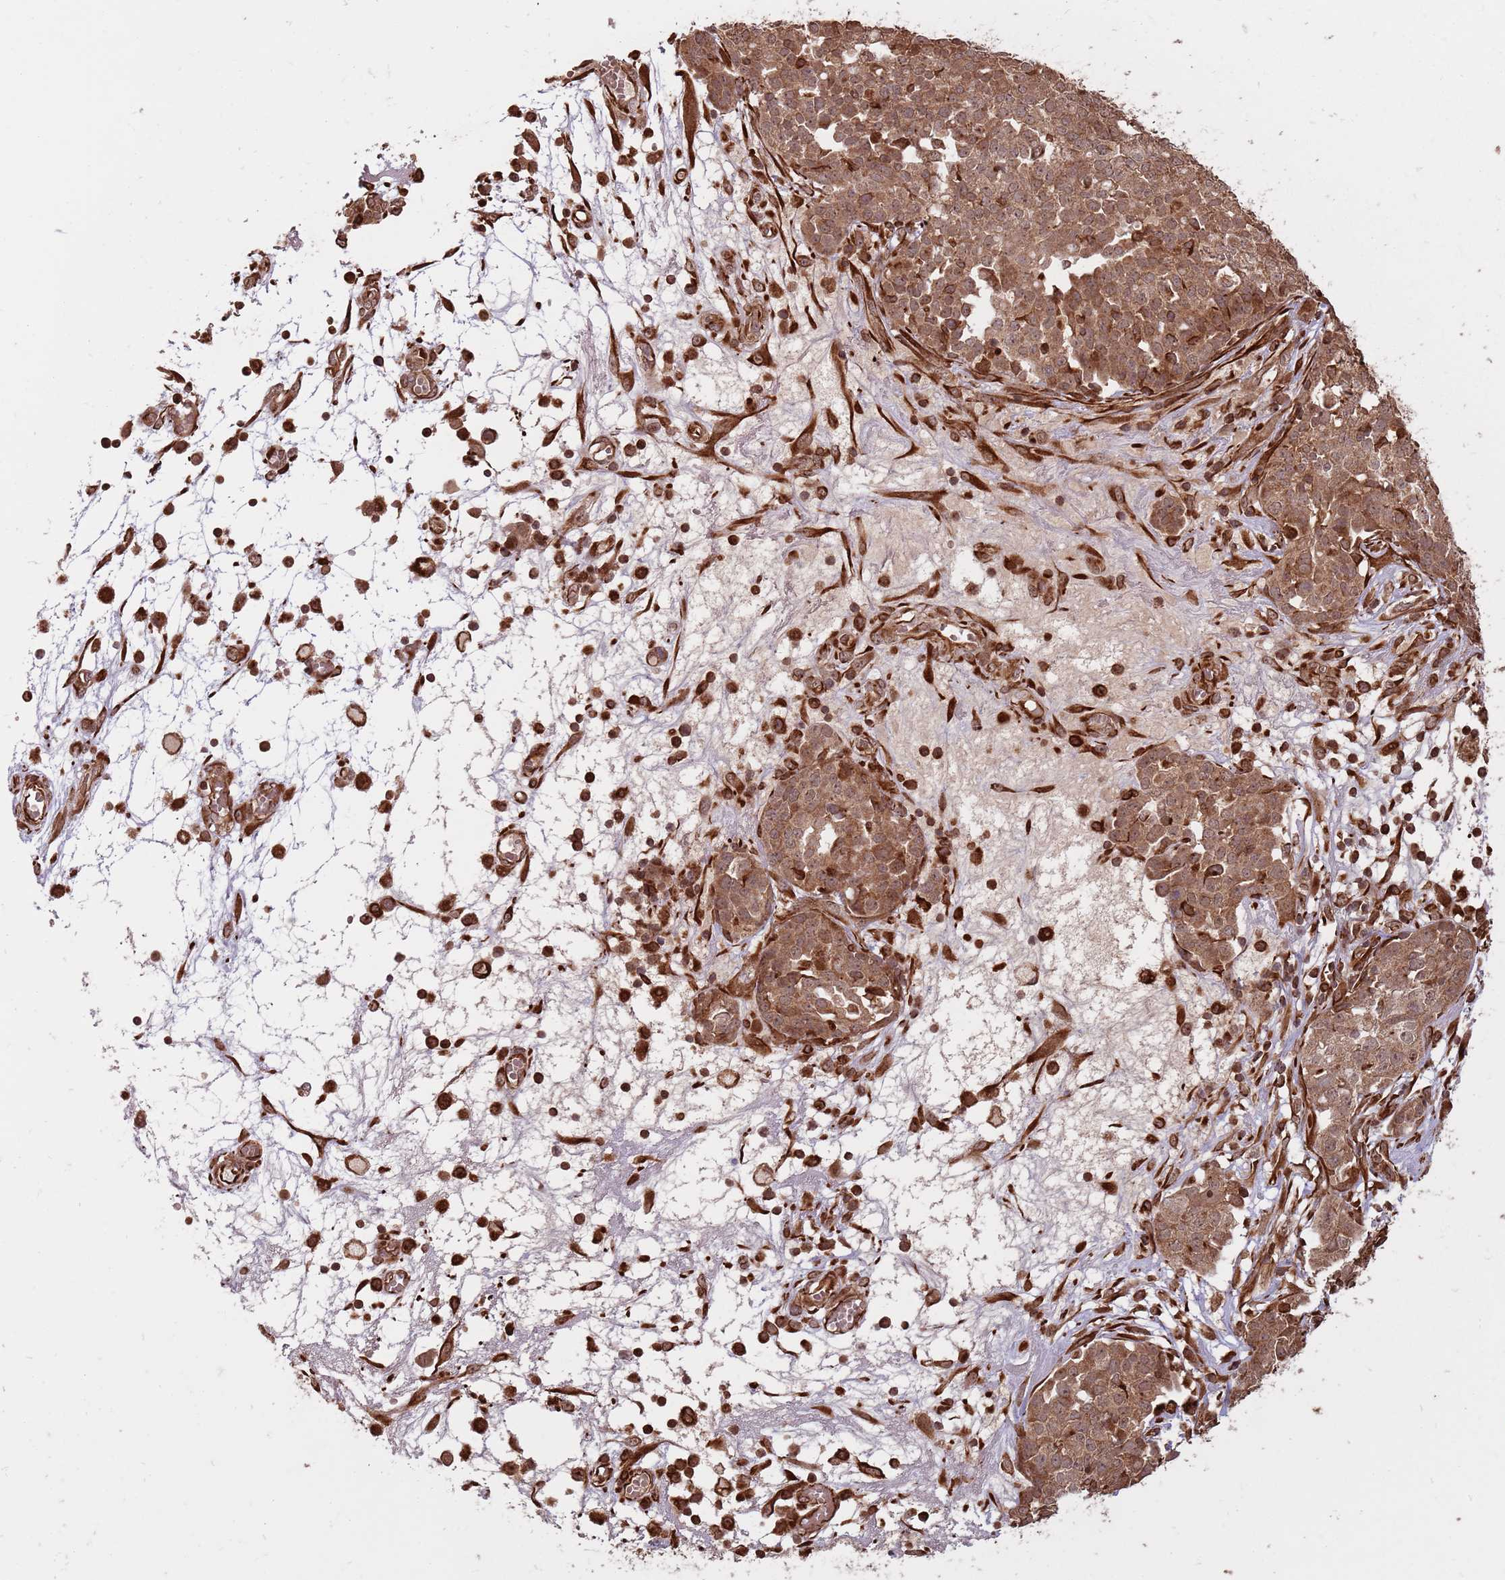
{"staining": {"intensity": "moderate", "quantity": ">75%", "location": "cytoplasmic/membranous,nuclear"}, "tissue": "ovarian cancer", "cell_type": "Tumor cells", "image_type": "cancer", "snomed": [{"axis": "morphology", "description": "Cystadenocarcinoma, serous, NOS"}, {"axis": "topography", "description": "Soft tissue"}, {"axis": "topography", "description": "Ovary"}], "caption": "Brown immunohistochemical staining in human serous cystadenocarcinoma (ovarian) reveals moderate cytoplasmic/membranous and nuclear staining in approximately >75% of tumor cells.", "gene": "ADAMTS3", "patient": {"sex": "female", "age": 57}}